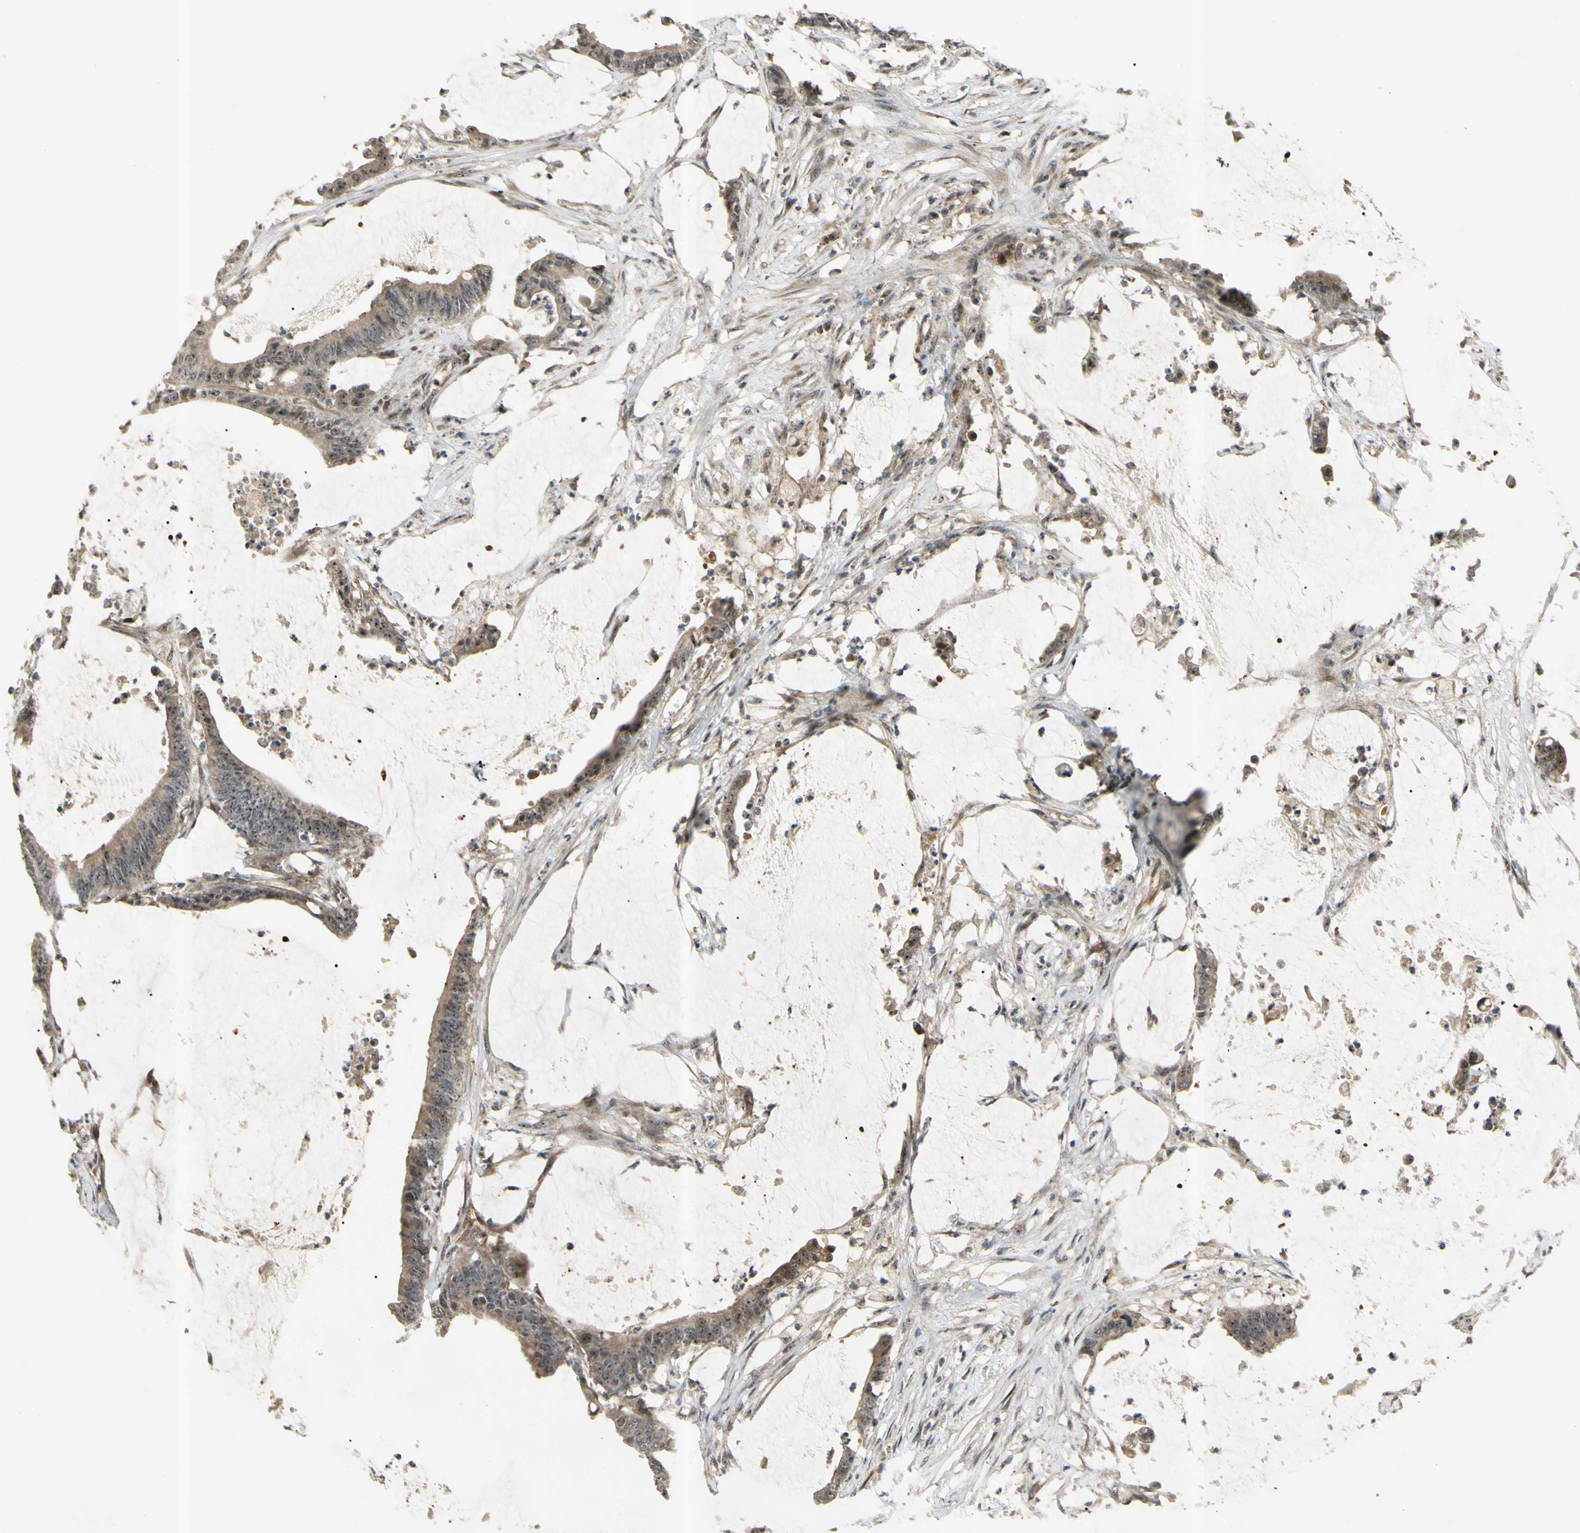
{"staining": {"intensity": "weak", "quantity": ">75%", "location": "cytoplasmic/membranous,nuclear"}, "tissue": "colorectal cancer", "cell_type": "Tumor cells", "image_type": "cancer", "snomed": [{"axis": "morphology", "description": "Adenocarcinoma, NOS"}, {"axis": "topography", "description": "Rectum"}], "caption": "DAB immunohistochemical staining of adenocarcinoma (colorectal) demonstrates weak cytoplasmic/membranous and nuclear protein positivity in about >75% of tumor cells.", "gene": "ALK", "patient": {"sex": "female", "age": 66}}